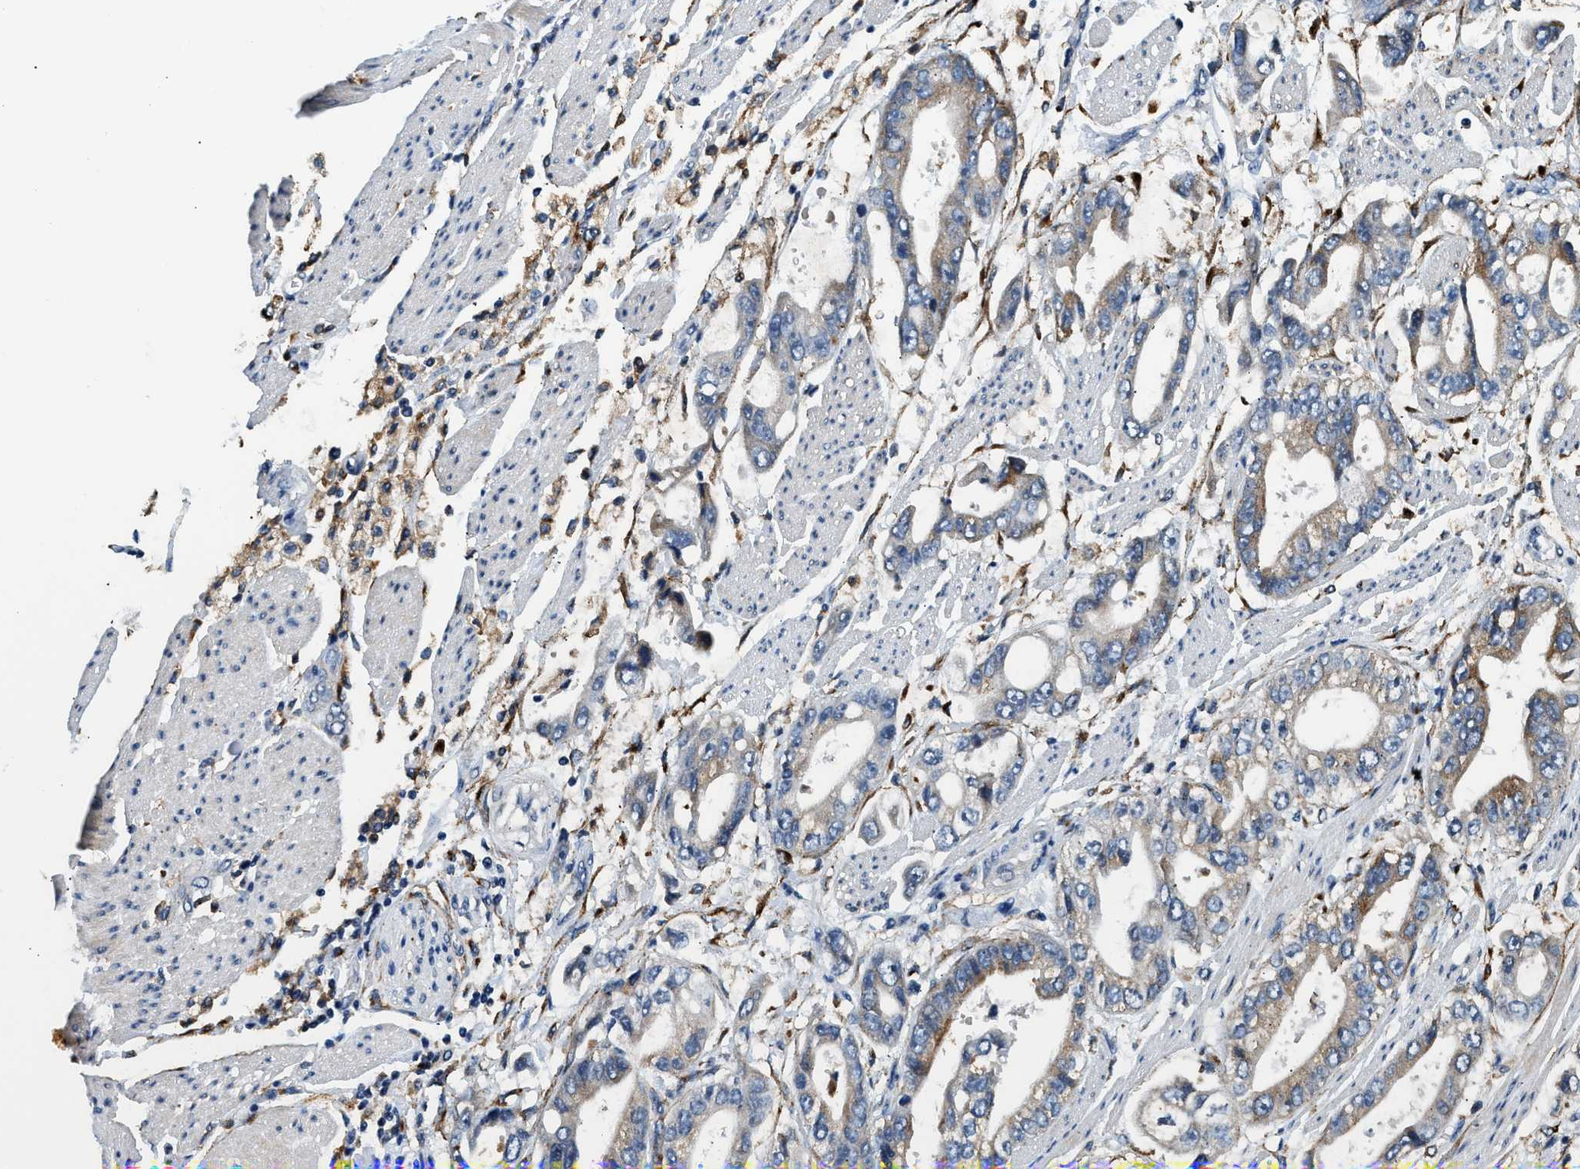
{"staining": {"intensity": "moderate", "quantity": "25%-75%", "location": "cytoplasmic/membranous"}, "tissue": "stomach cancer", "cell_type": "Tumor cells", "image_type": "cancer", "snomed": [{"axis": "morphology", "description": "Normal tissue, NOS"}, {"axis": "morphology", "description": "Adenocarcinoma, NOS"}, {"axis": "topography", "description": "Stomach"}], "caption": "Adenocarcinoma (stomach) stained with DAB IHC demonstrates medium levels of moderate cytoplasmic/membranous positivity in approximately 25%-75% of tumor cells.", "gene": "LRP1", "patient": {"sex": "male", "age": 62}}